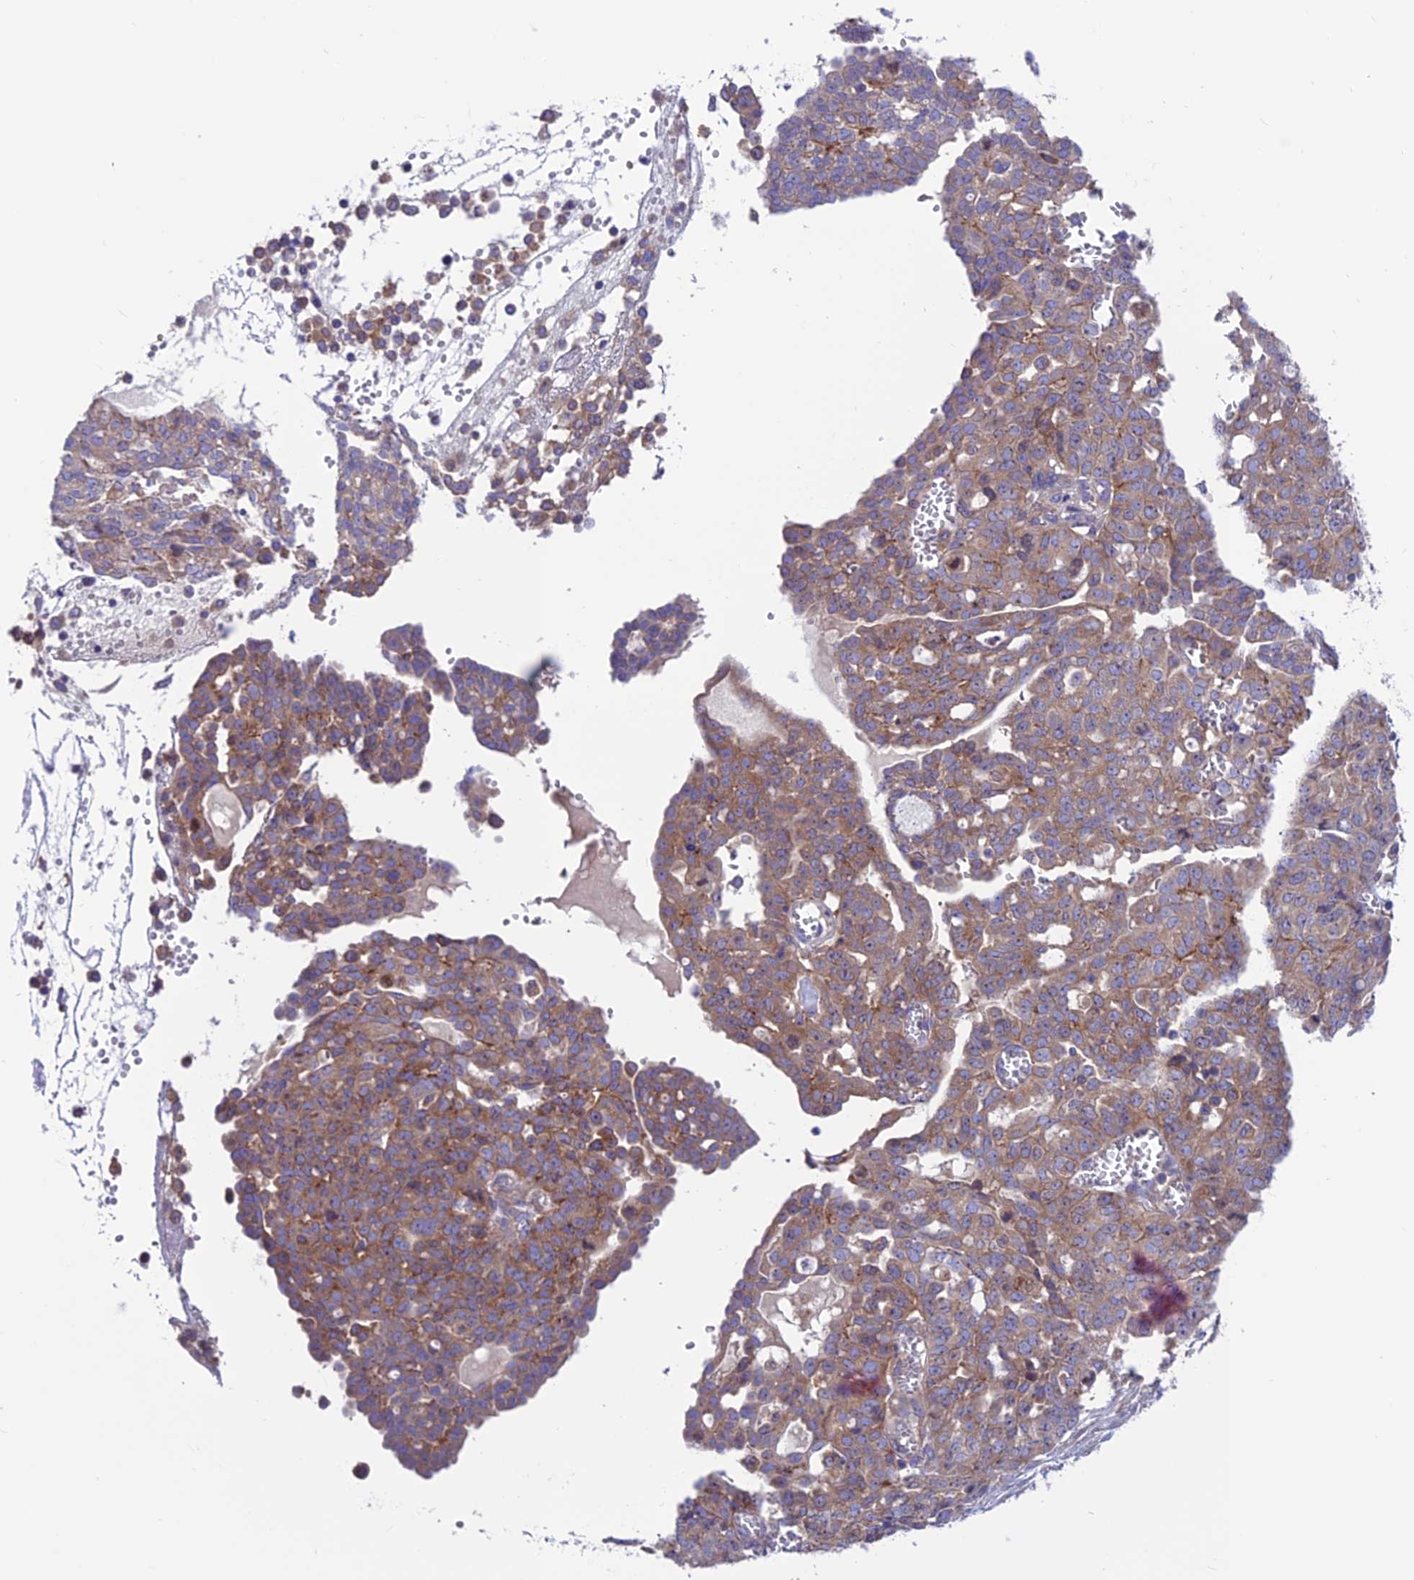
{"staining": {"intensity": "moderate", "quantity": ">75%", "location": "cytoplasmic/membranous"}, "tissue": "ovarian cancer", "cell_type": "Tumor cells", "image_type": "cancer", "snomed": [{"axis": "morphology", "description": "Cystadenocarcinoma, serous, NOS"}, {"axis": "topography", "description": "Soft tissue"}, {"axis": "topography", "description": "Ovary"}], "caption": "DAB immunohistochemical staining of human ovarian cancer shows moderate cytoplasmic/membranous protein positivity in about >75% of tumor cells. Immunohistochemistry (ihc) stains the protein of interest in brown and the nuclei are stained blue.", "gene": "VPS16", "patient": {"sex": "female", "age": 57}}